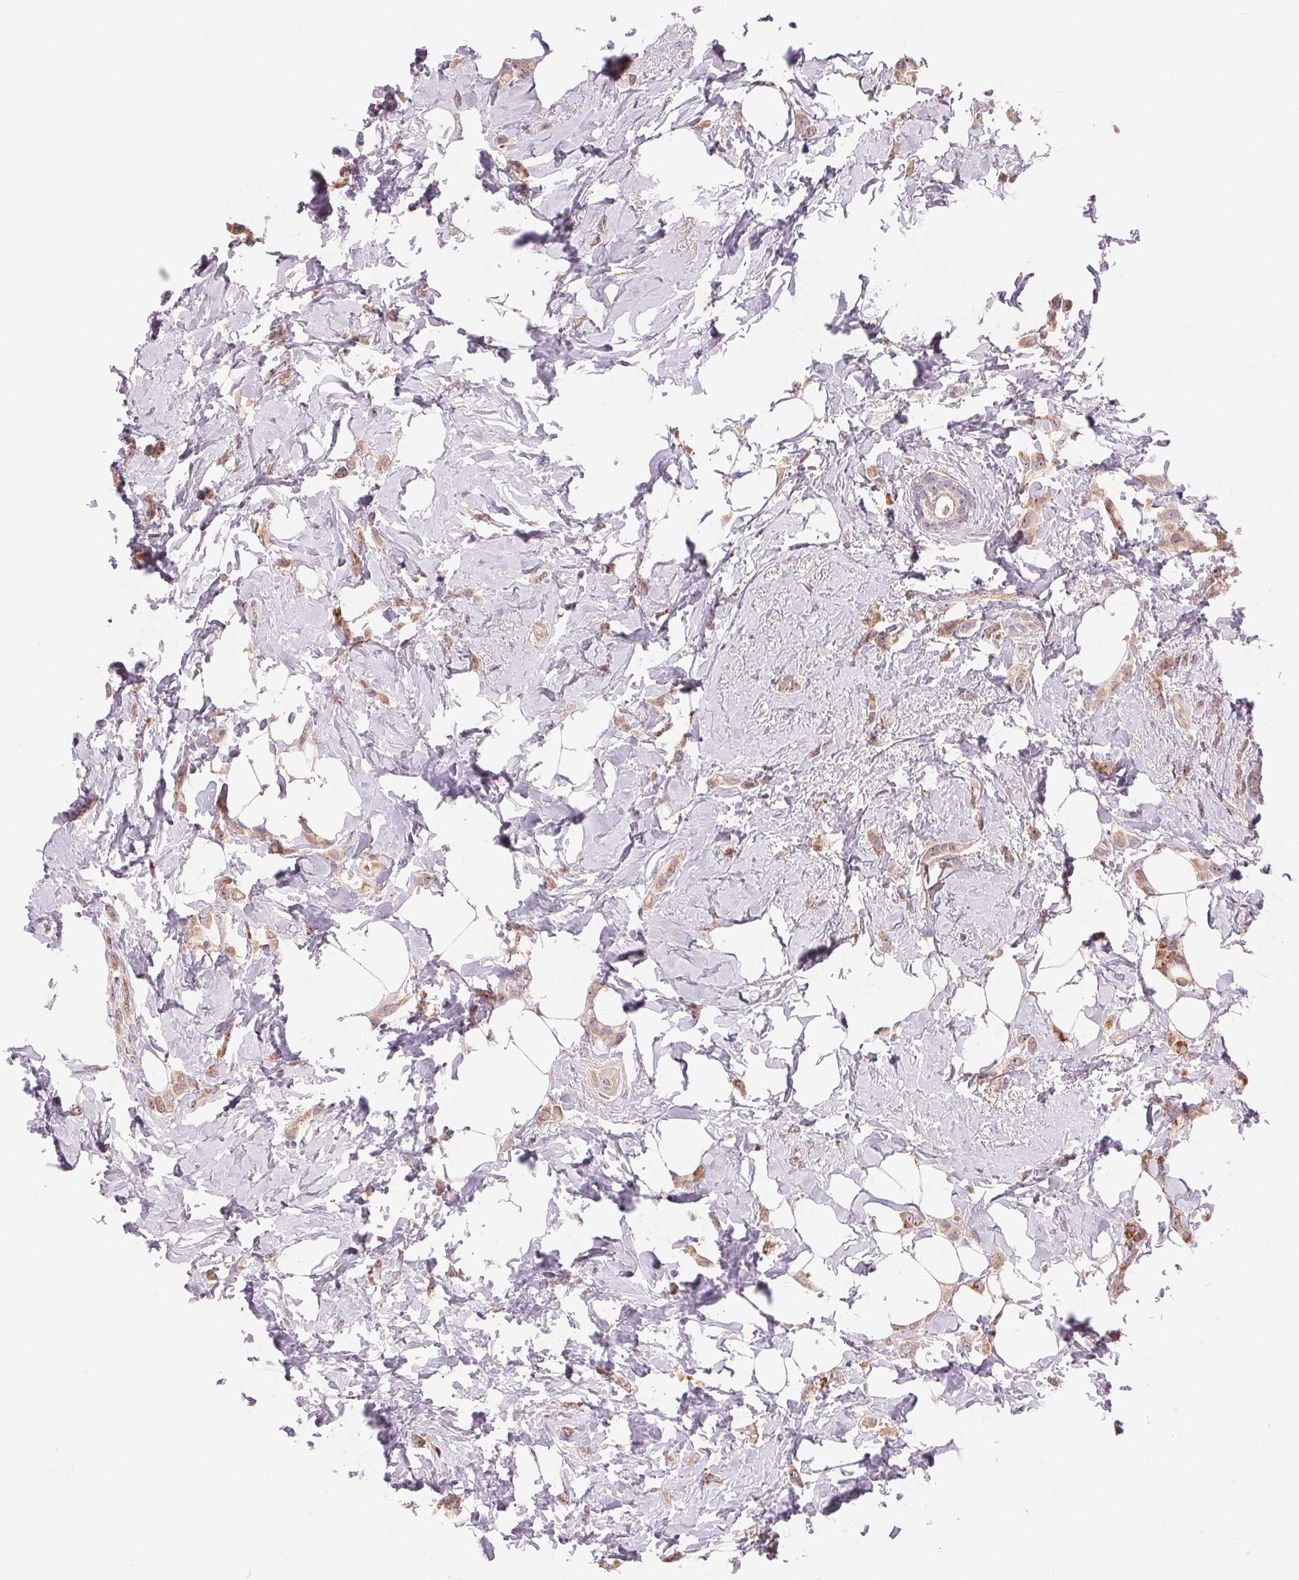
{"staining": {"intensity": "weak", "quantity": ">75%", "location": "cytoplasmic/membranous"}, "tissue": "breast cancer", "cell_type": "Tumor cells", "image_type": "cancer", "snomed": [{"axis": "morphology", "description": "Lobular carcinoma"}, {"axis": "topography", "description": "Breast"}], "caption": "A high-resolution photomicrograph shows immunohistochemistry staining of lobular carcinoma (breast), which displays weak cytoplasmic/membranous positivity in about >75% of tumor cells.", "gene": "RANBP3L", "patient": {"sex": "female", "age": 66}}